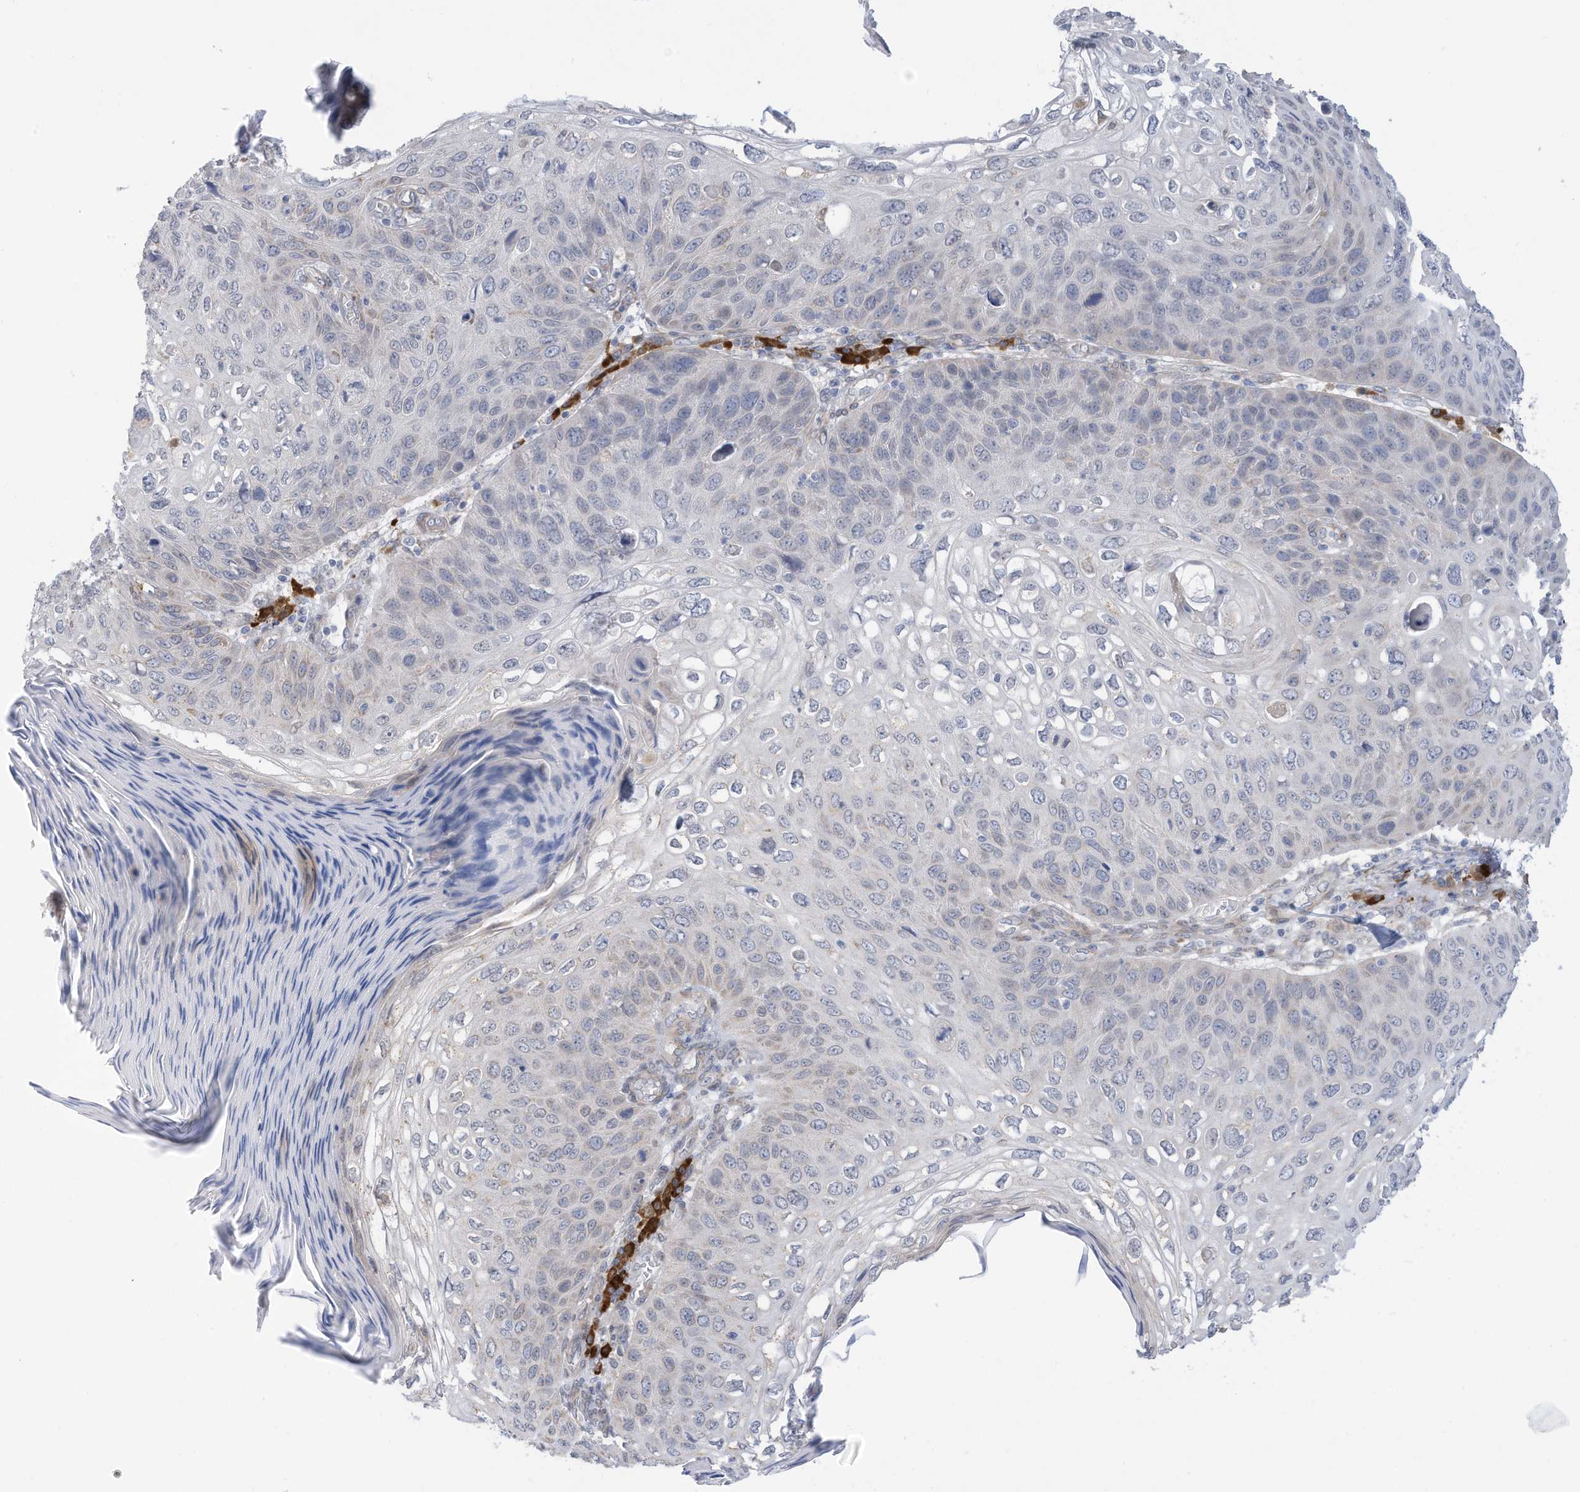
{"staining": {"intensity": "negative", "quantity": "none", "location": "none"}, "tissue": "skin cancer", "cell_type": "Tumor cells", "image_type": "cancer", "snomed": [{"axis": "morphology", "description": "Squamous cell carcinoma, NOS"}, {"axis": "topography", "description": "Skin"}], "caption": "Tumor cells show no significant staining in skin cancer (squamous cell carcinoma). Brightfield microscopy of immunohistochemistry (IHC) stained with DAB (3,3'-diaminobenzidine) (brown) and hematoxylin (blue), captured at high magnification.", "gene": "ZNF292", "patient": {"sex": "female", "age": 90}}